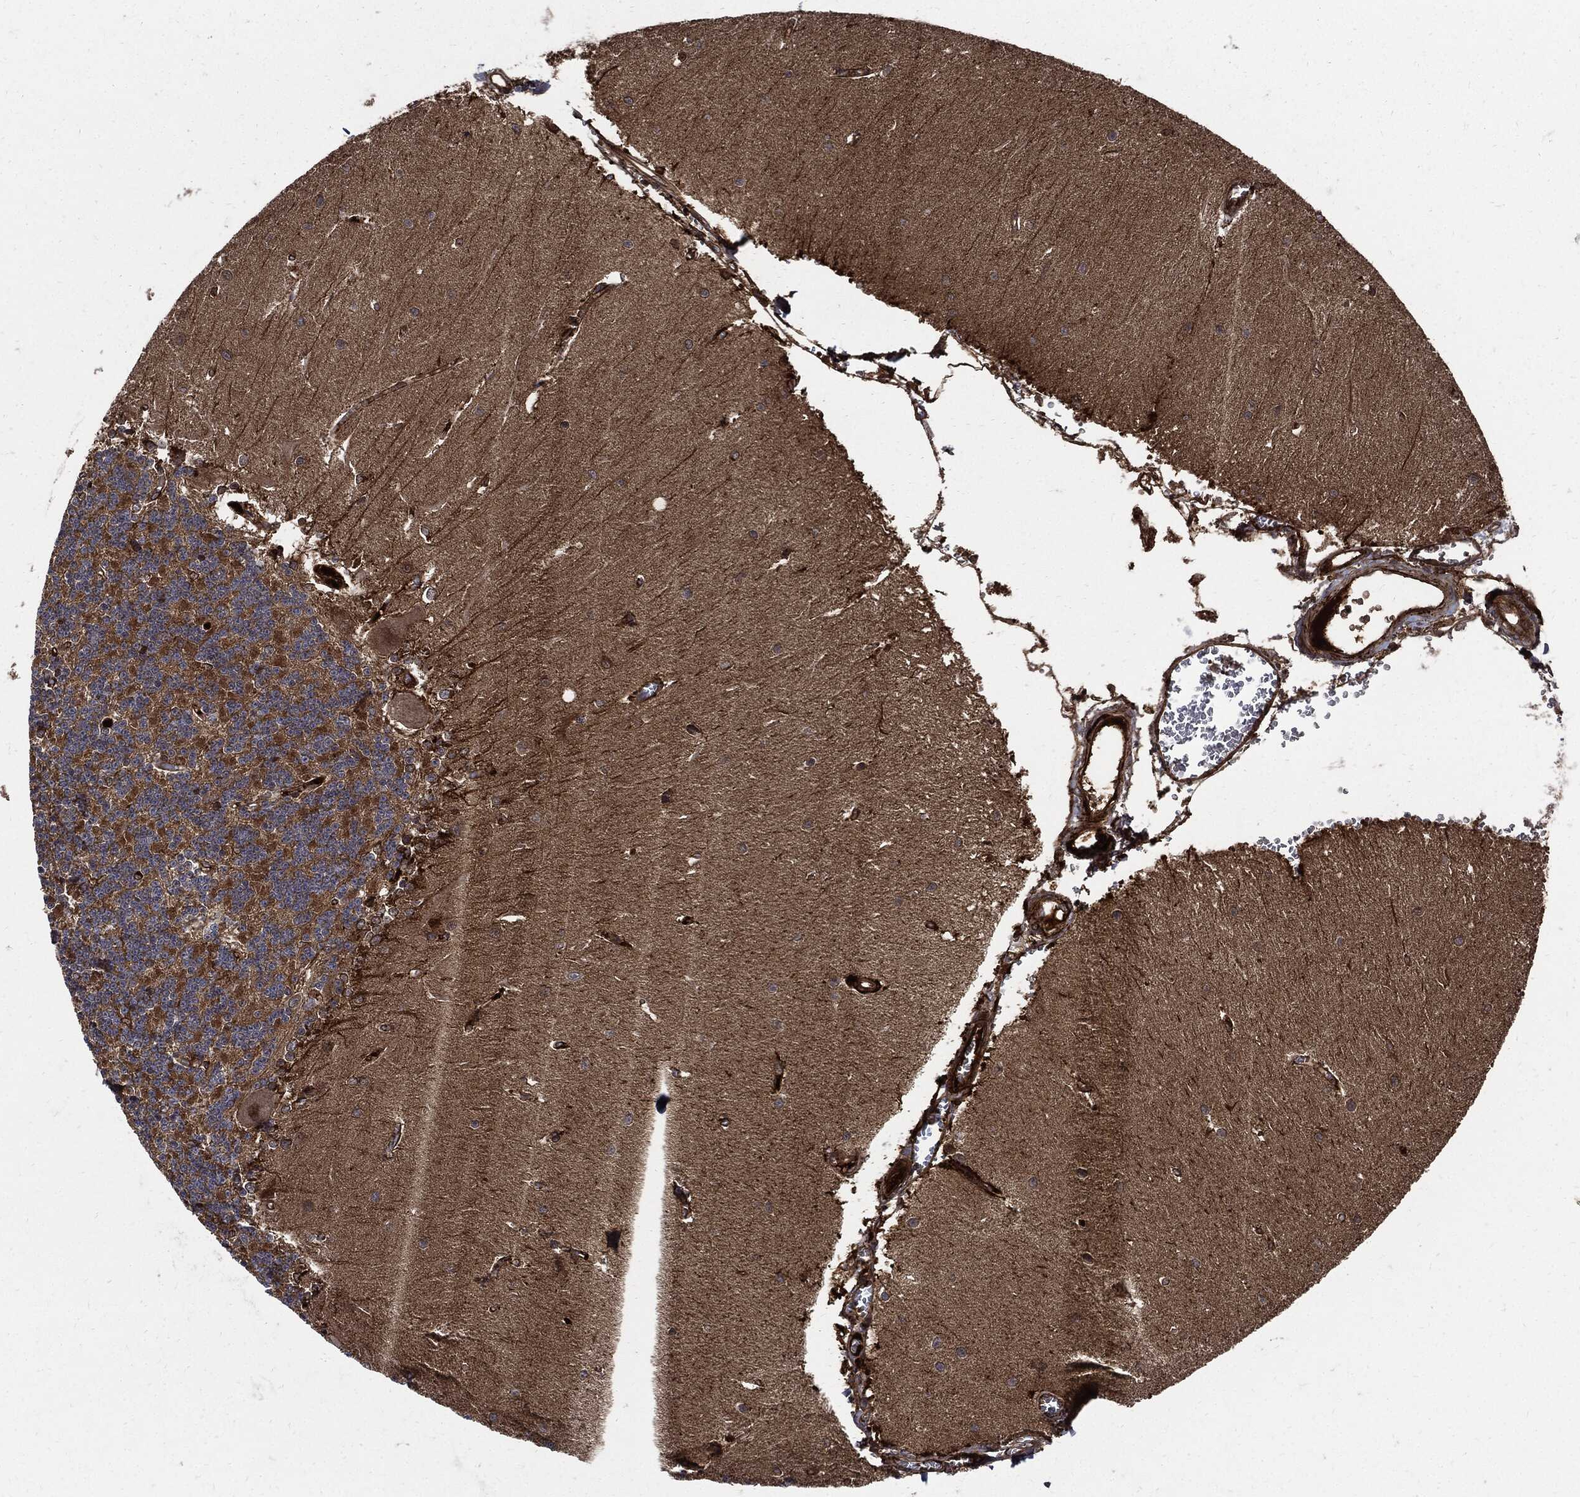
{"staining": {"intensity": "negative", "quantity": "none", "location": "none"}, "tissue": "cerebellum", "cell_type": "Cells in granular layer", "image_type": "normal", "snomed": [{"axis": "morphology", "description": "Normal tissue, NOS"}, {"axis": "topography", "description": "Cerebellum"}], "caption": "This is an immunohistochemistry (IHC) image of benign human cerebellum. There is no expression in cells in granular layer.", "gene": "CLU", "patient": {"sex": "male", "age": 37}}